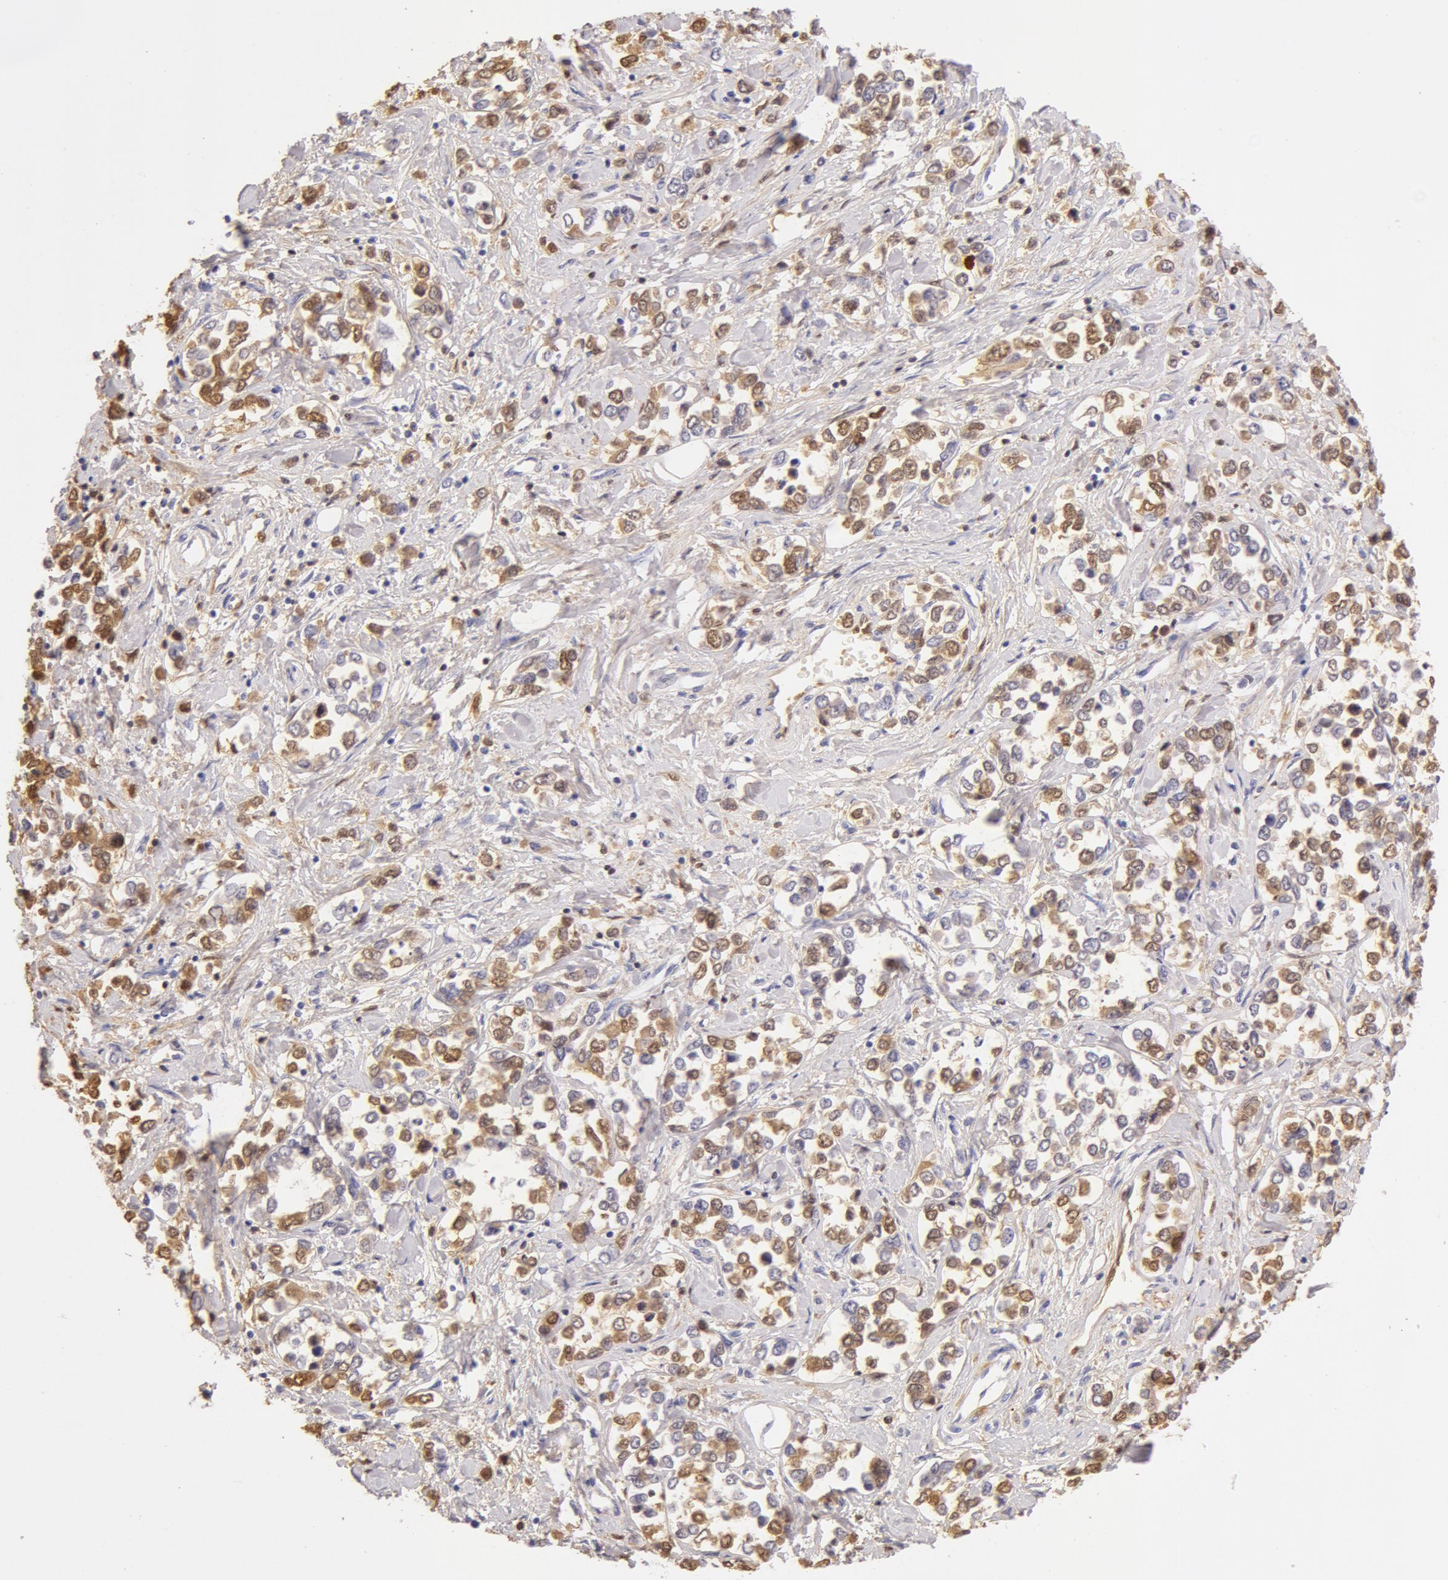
{"staining": {"intensity": "weak", "quantity": "25%-75%", "location": "nuclear"}, "tissue": "stomach cancer", "cell_type": "Tumor cells", "image_type": "cancer", "snomed": [{"axis": "morphology", "description": "Adenocarcinoma, NOS"}, {"axis": "topography", "description": "Stomach, upper"}], "caption": "Human adenocarcinoma (stomach) stained with a protein marker displays weak staining in tumor cells.", "gene": "AHSG", "patient": {"sex": "male", "age": 76}}